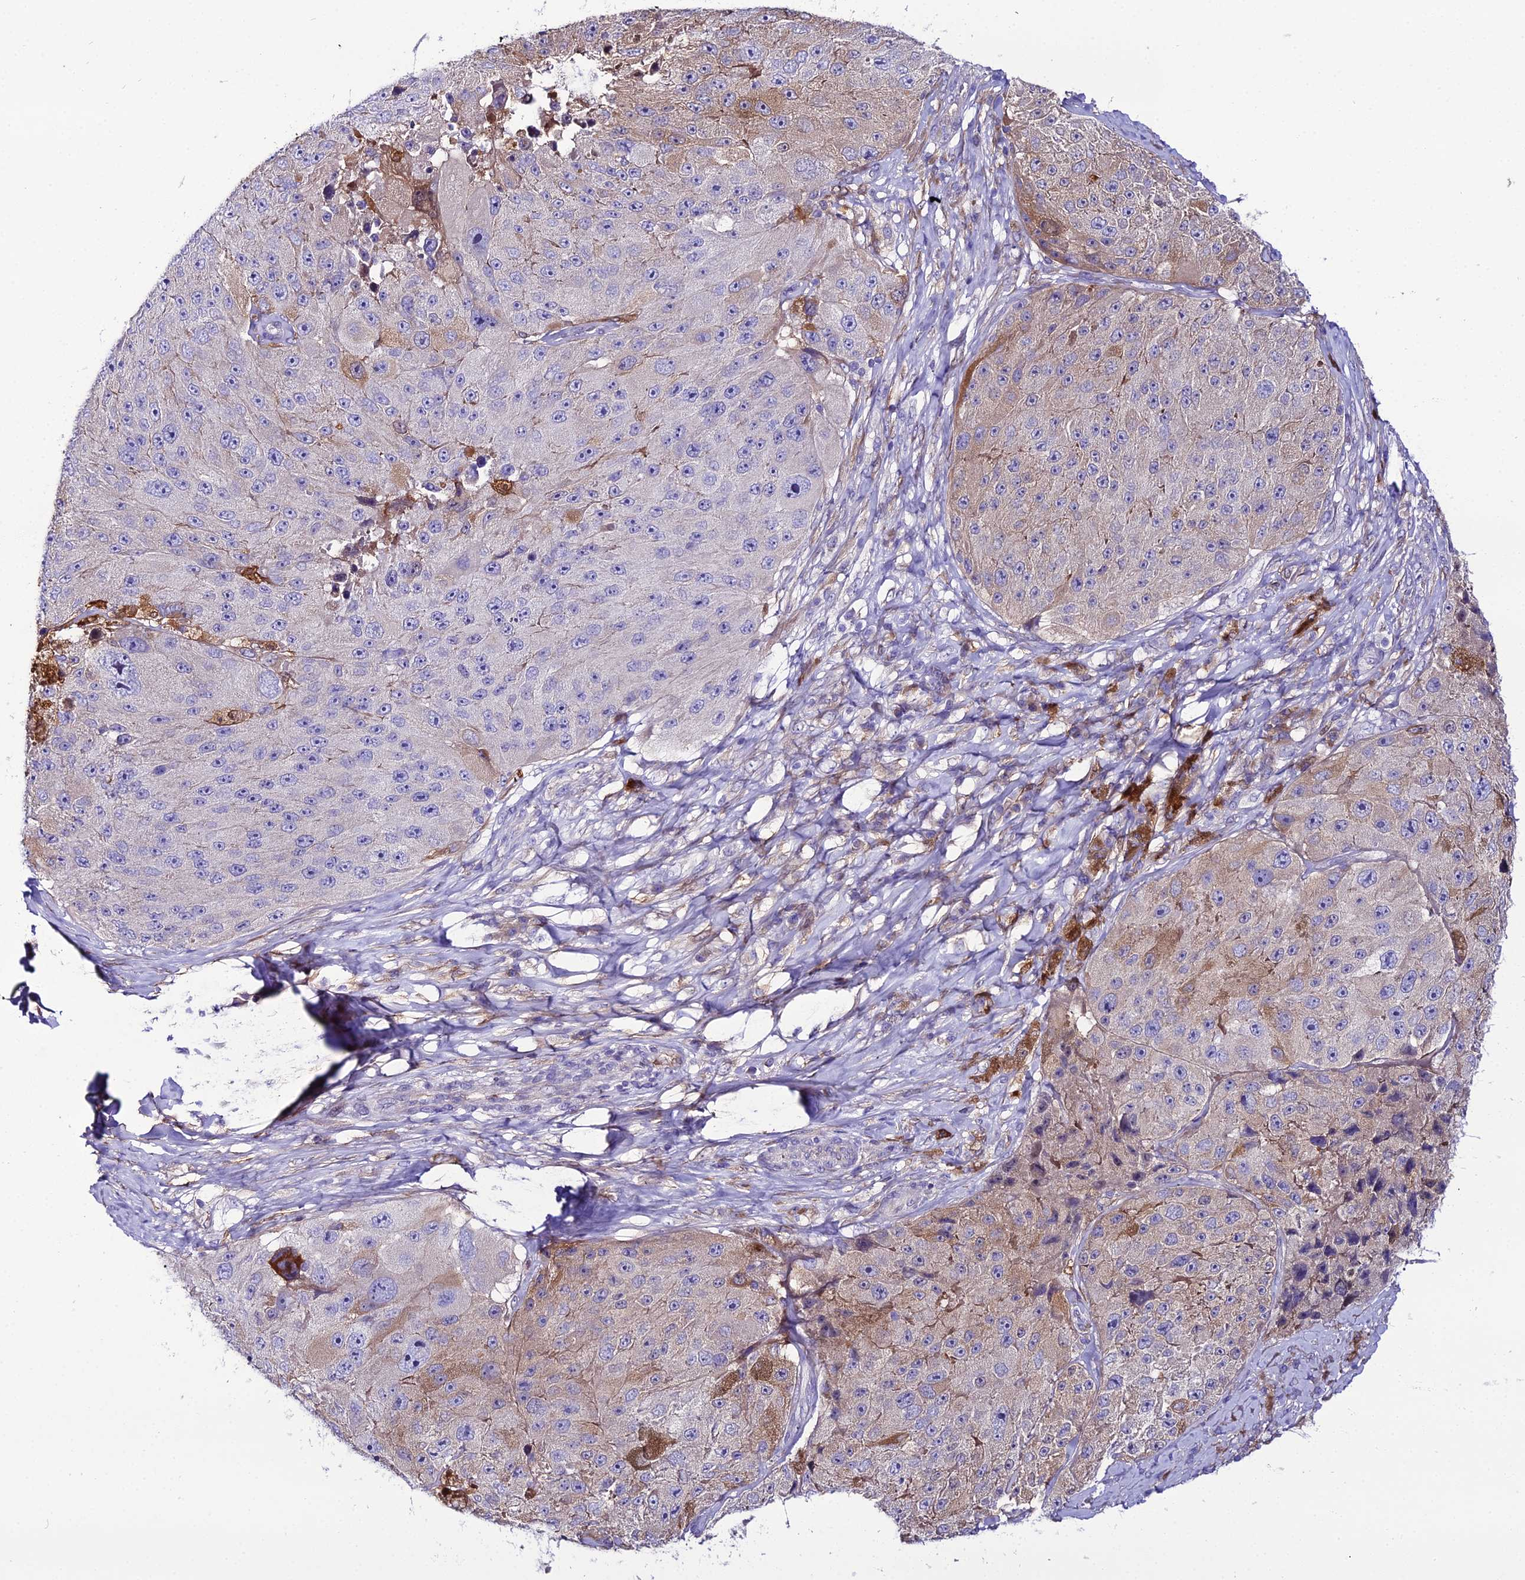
{"staining": {"intensity": "weak", "quantity": "25%-75%", "location": "cytoplasmic/membranous"}, "tissue": "melanoma", "cell_type": "Tumor cells", "image_type": "cancer", "snomed": [{"axis": "morphology", "description": "Malignant melanoma, Metastatic site"}, {"axis": "topography", "description": "Lymph node"}], "caption": "Weak cytoplasmic/membranous expression is present in approximately 25%-75% of tumor cells in melanoma.", "gene": "MB21D2", "patient": {"sex": "male", "age": 62}}